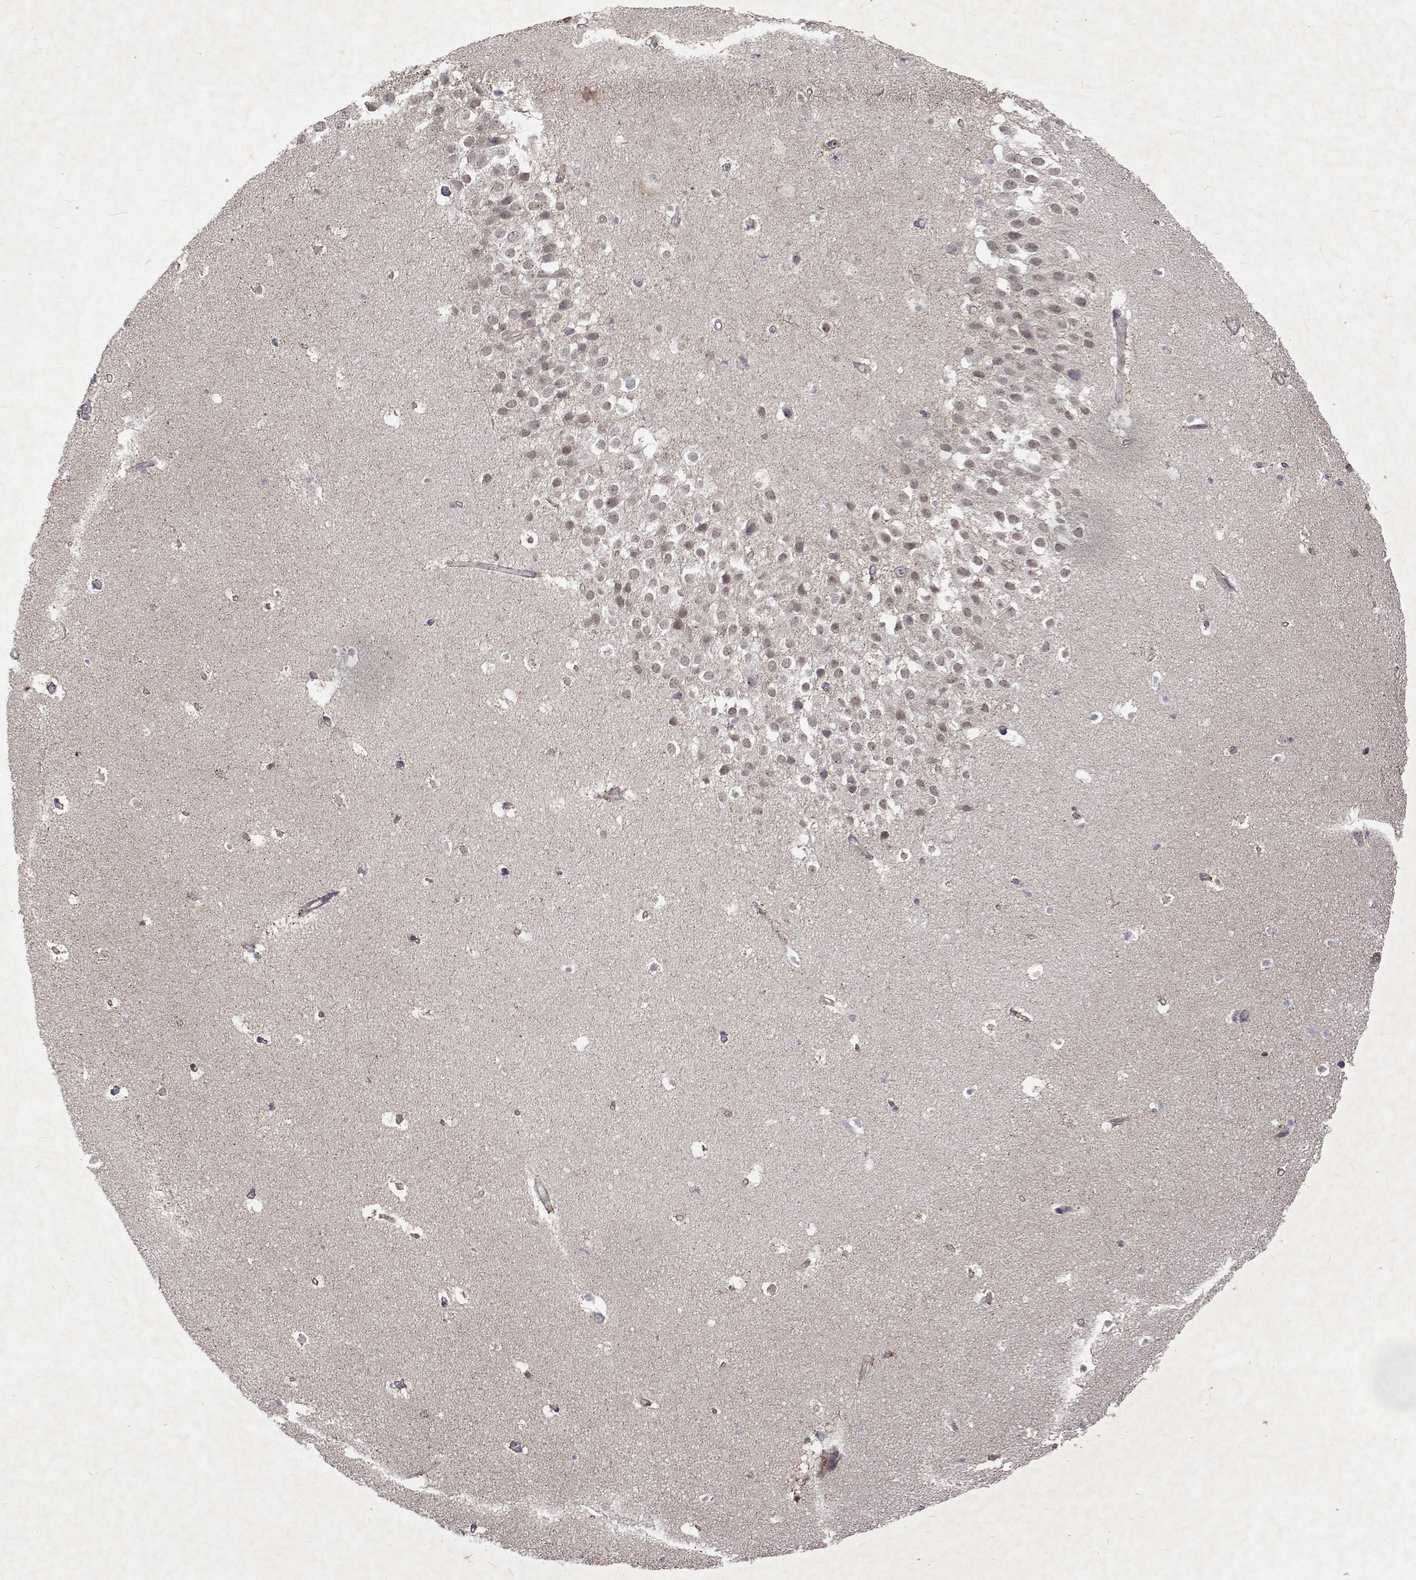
{"staining": {"intensity": "weak", "quantity": "<25%", "location": "cytoplasmic/membranous"}, "tissue": "hippocampus", "cell_type": "Glial cells", "image_type": "normal", "snomed": [{"axis": "morphology", "description": "Normal tissue, NOS"}, {"axis": "topography", "description": "Hippocampus"}], "caption": "Immunohistochemistry of unremarkable hippocampus displays no expression in glial cells.", "gene": "ALKBH8", "patient": {"sex": "male", "age": 26}}